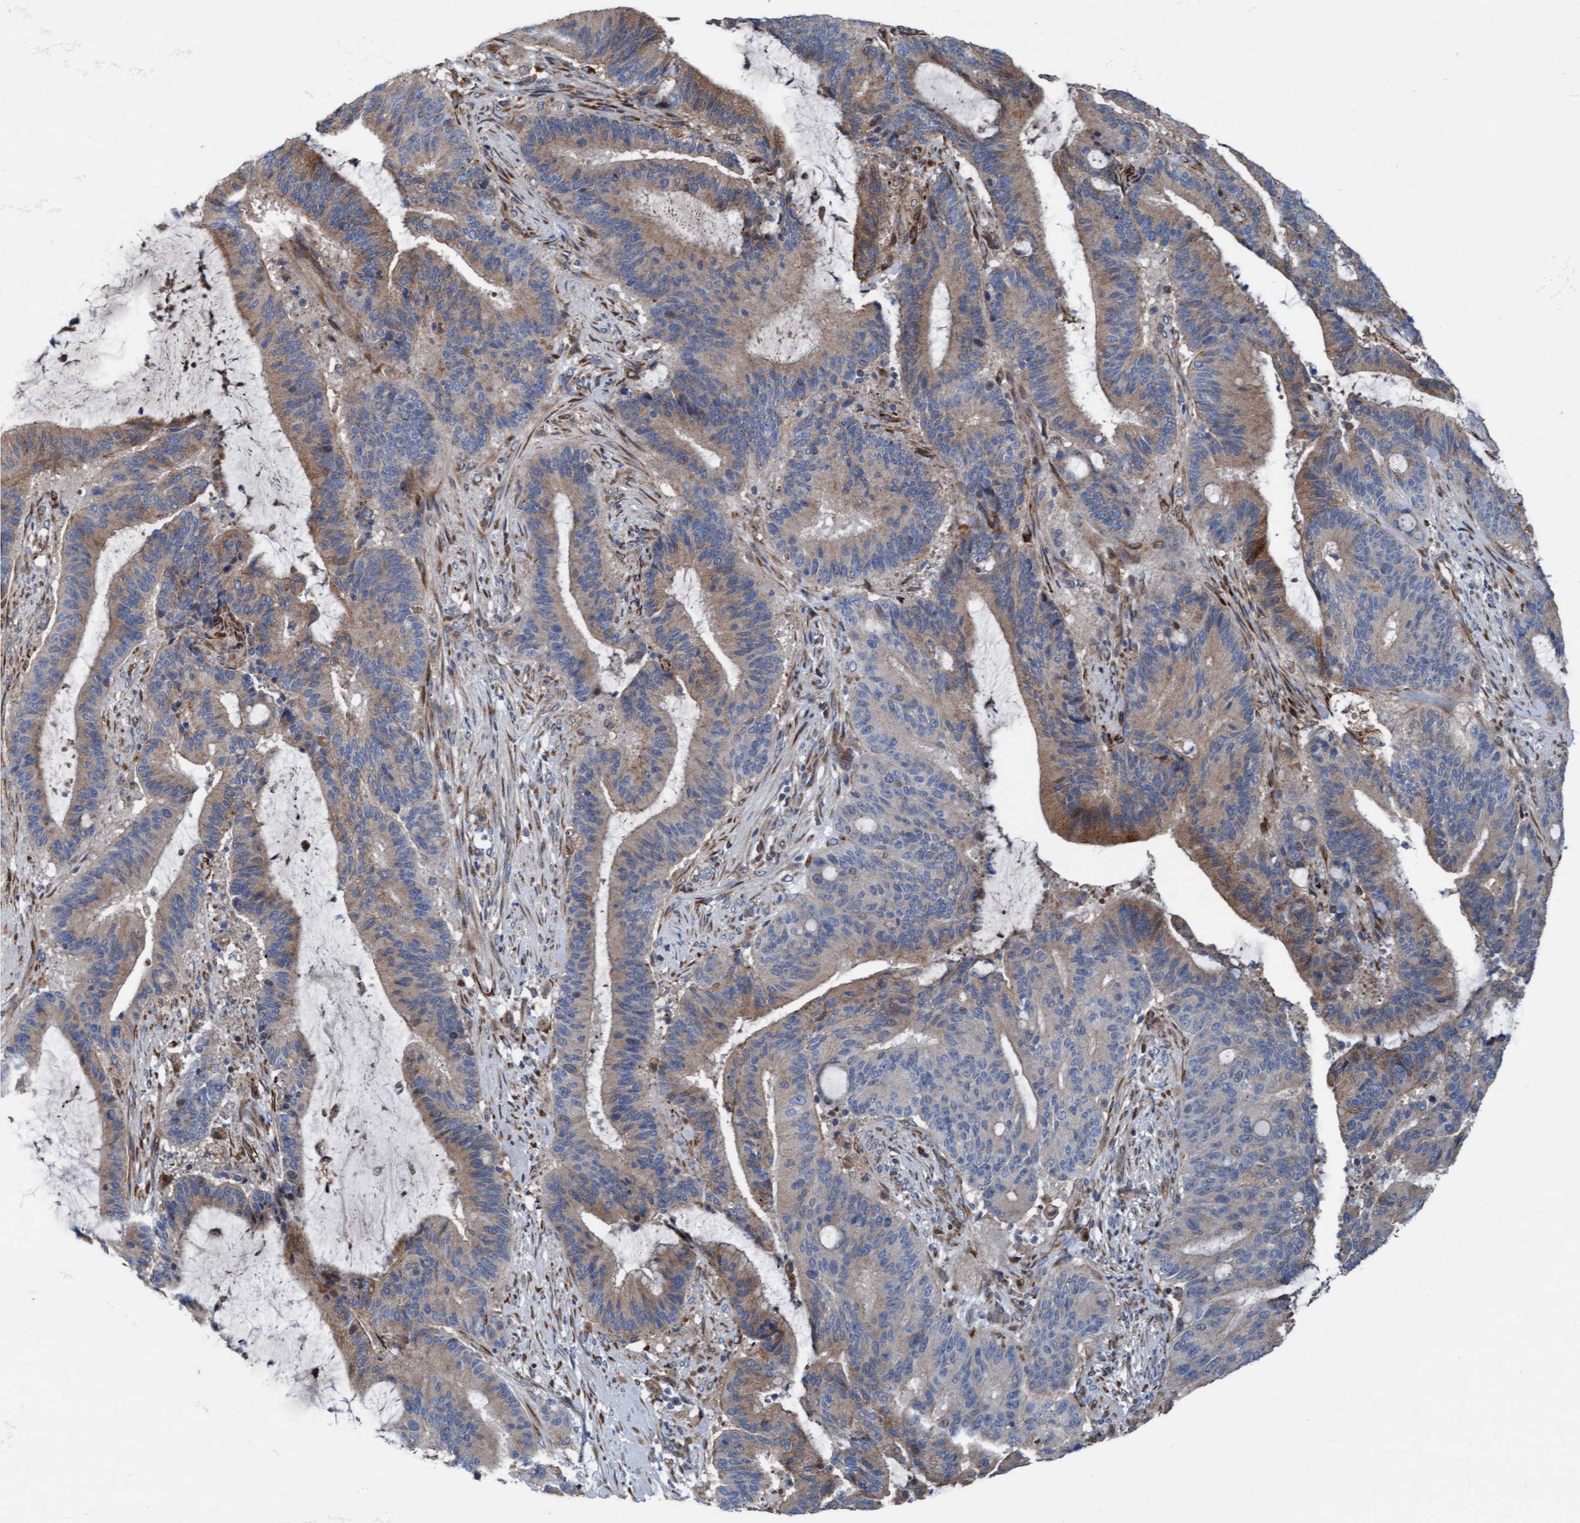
{"staining": {"intensity": "weak", "quantity": ">75%", "location": "cytoplasmic/membranous"}, "tissue": "liver cancer", "cell_type": "Tumor cells", "image_type": "cancer", "snomed": [{"axis": "morphology", "description": "Normal tissue, NOS"}, {"axis": "morphology", "description": "Cholangiocarcinoma"}, {"axis": "topography", "description": "Liver"}, {"axis": "topography", "description": "Peripheral nerve tissue"}], "caption": "The histopathology image reveals a brown stain indicating the presence of a protein in the cytoplasmic/membranous of tumor cells in liver cancer (cholangiocarcinoma).", "gene": "KLHL26", "patient": {"sex": "female", "age": 73}}